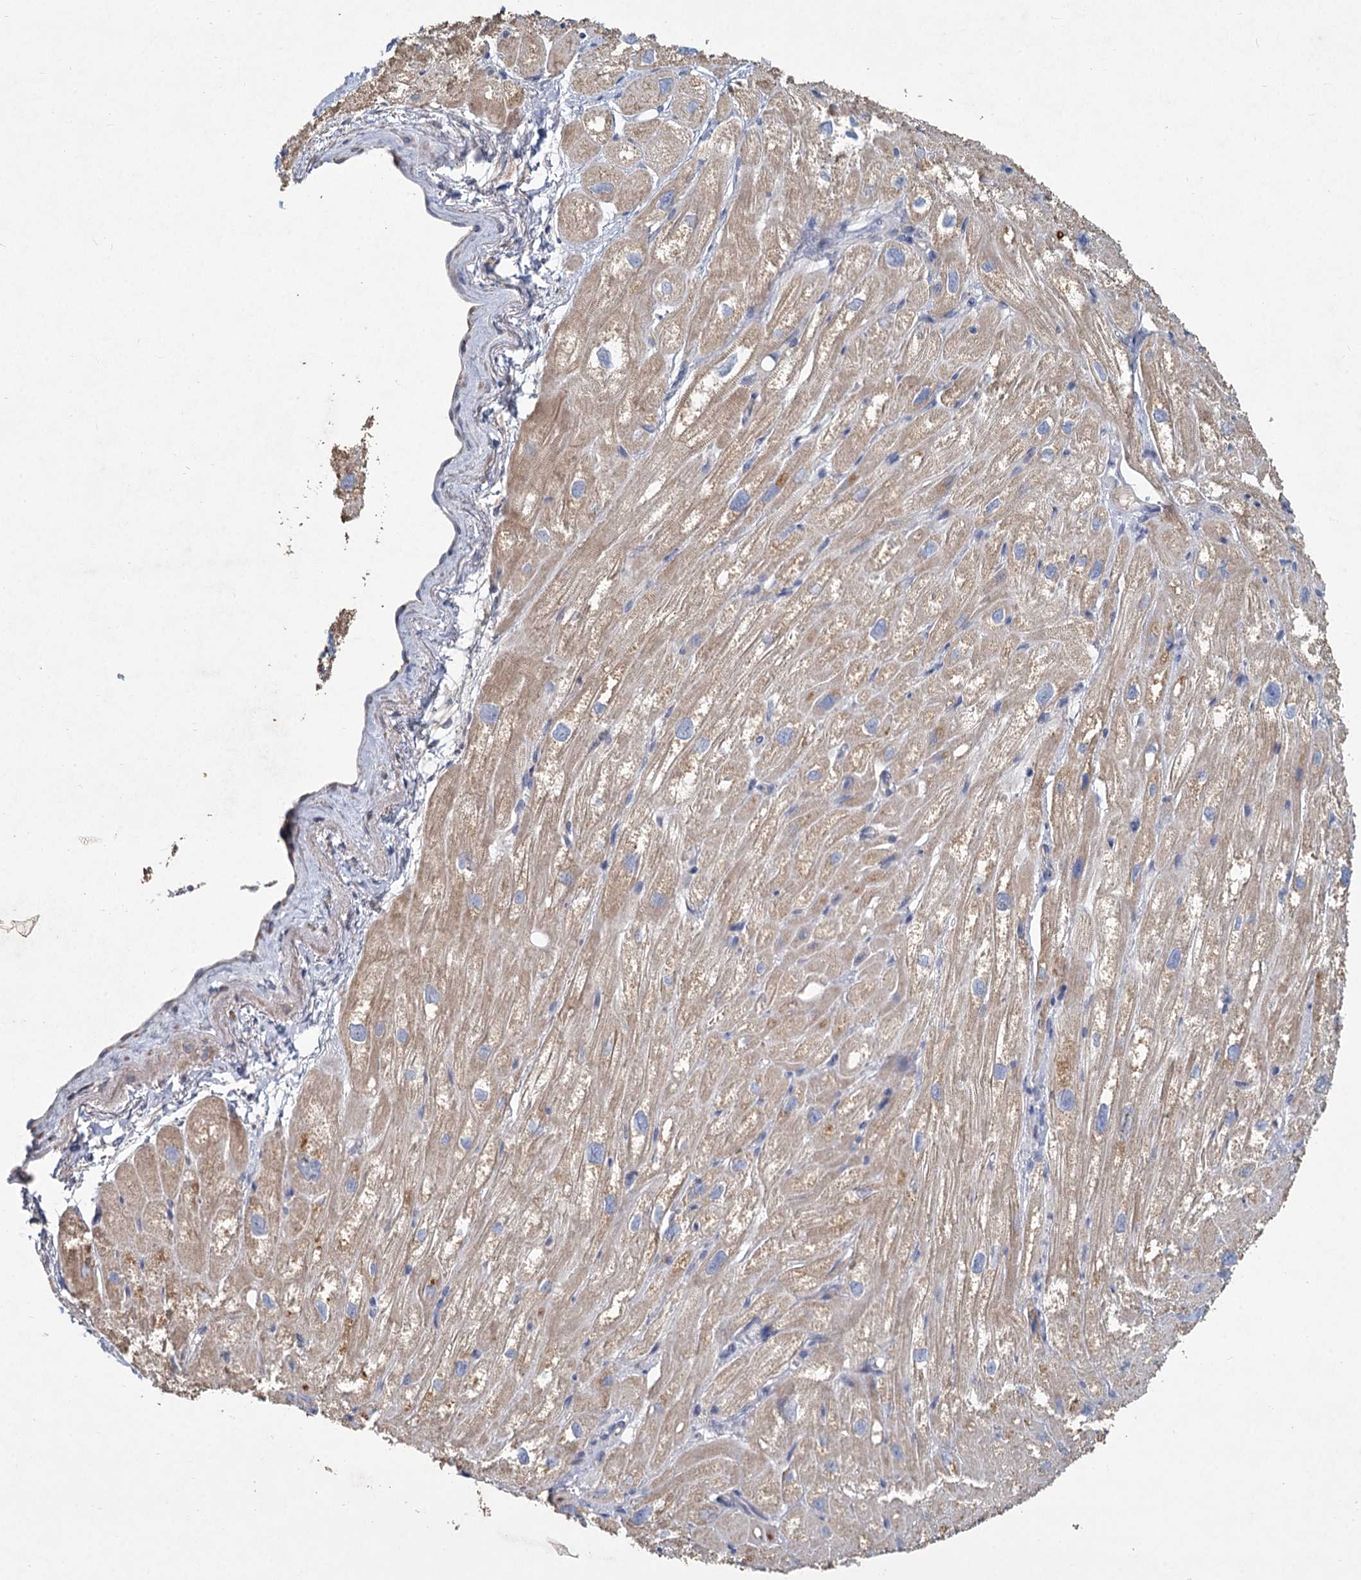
{"staining": {"intensity": "moderate", "quantity": "25%-75%", "location": "cytoplasmic/membranous"}, "tissue": "heart muscle", "cell_type": "Cardiomyocytes", "image_type": "normal", "snomed": [{"axis": "morphology", "description": "Normal tissue, NOS"}, {"axis": "topography", "description": "Heart"}], "caption": "Immunohistochemical staining of benign human heart muscle shows 25%-75% levels of moderate cytoplasmic/membranous protein positivity in approximately 25%-75% of cardiomyocytes. (Stains: DAB in brown, nuclei in blue, Microscopy: brightfield microscopy at high magnification).", "gene": "HES2", "patient": {"sex": "male", "age": 50}}